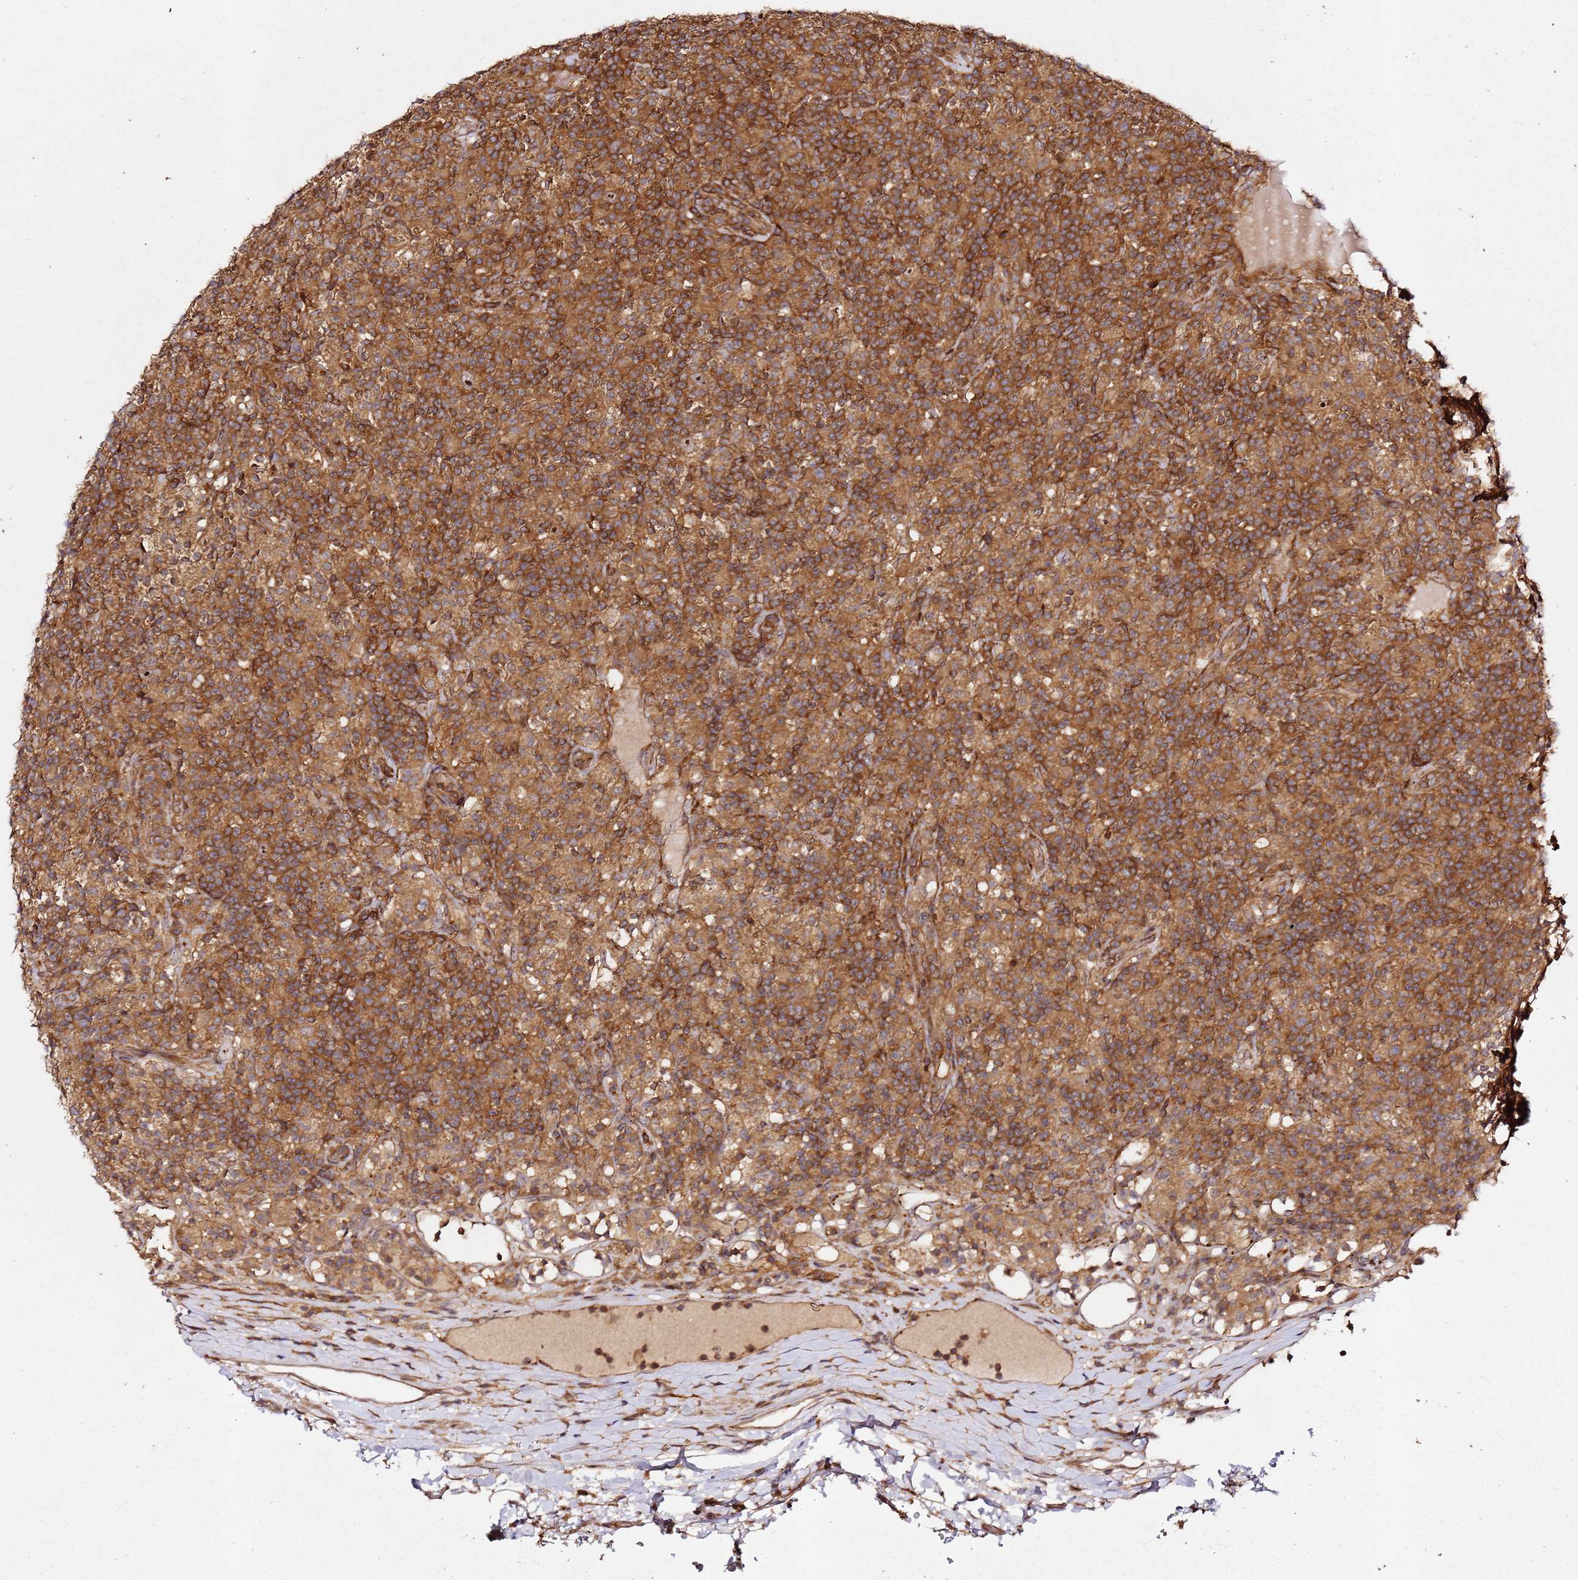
{"staining": {"intensity": "moderate", "quantity": ">75%", "location": "cytoplasmic/membranous,nuclear"}, "tissue": "lymphoma", "cell_type": "Tumor cells", "image_type": "cancer", "snomed": [{"axis": "morphology", "description": "Hodgkin's disease, NOS"}, {"axis": "topography", "description": "Lymph node"}], "caption": "This micrograph shows immunohistochemistry (IHC) staining of Hodgkin's disease, with medium moderate cytoplasmic/membranous and nuclear staining in about >75% of tumor cells.", "gene": "PRMT7", "patient": {"sex": "male", "age": 70}}